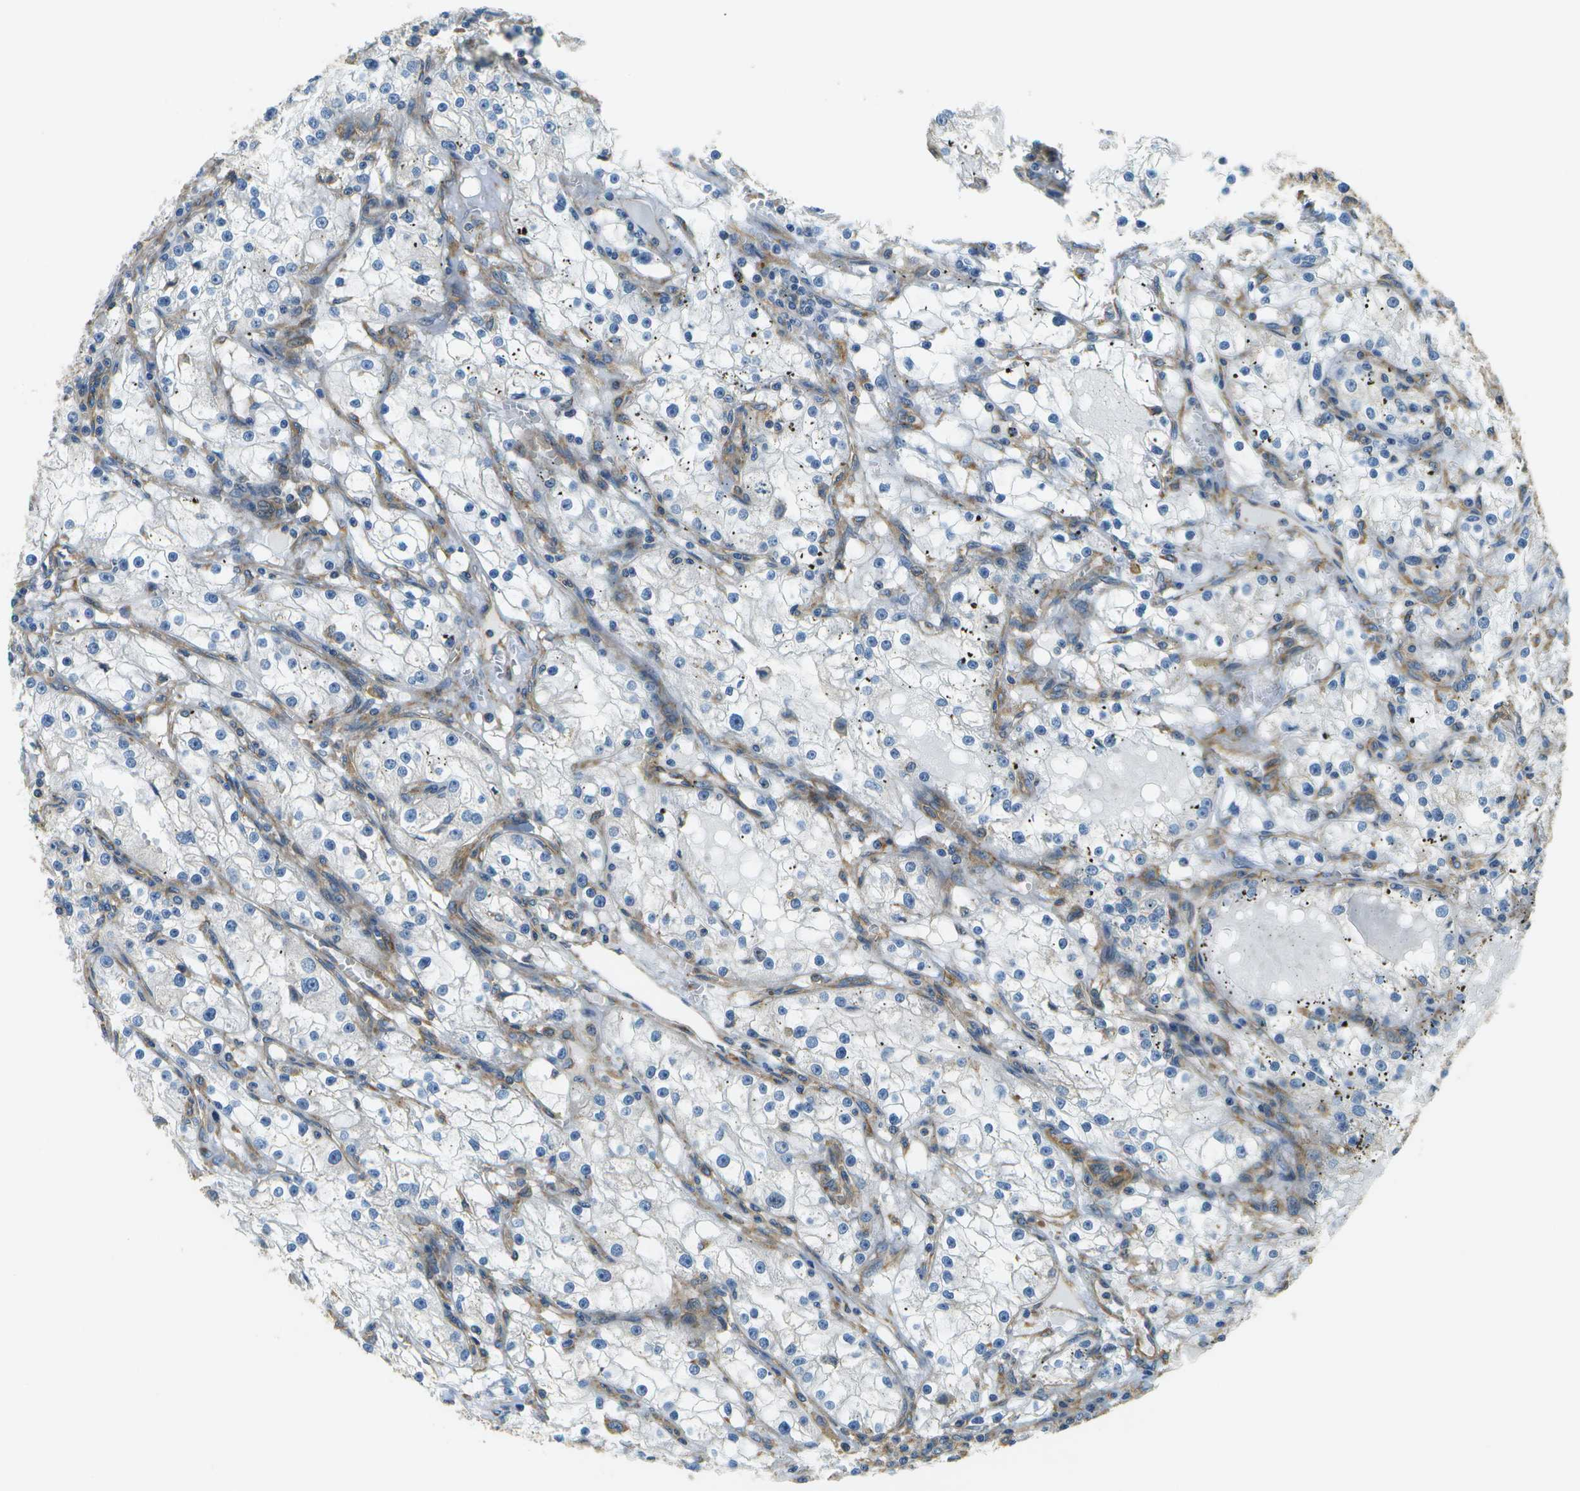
{"staining": {"intensity": "negative", "quantity": "none", "location": "none"}, "tissue": "renal cancer", "cell_type": "Tumor cells", "image_type": "cancer", "snomed": [{"axis": "morphology", "description": "Adenocarcinoma, NOS"}, {"axis": "topography", "description": "Kidney"}], "caption": "IHC histopathology image of neoplastic tissue: renal cancer (adenocarcinoma) stained with DAB exhibits no significant protein expression in tumor cells.", "gene": "CLTC", "patient": {"sex": "male", "age": 56}}